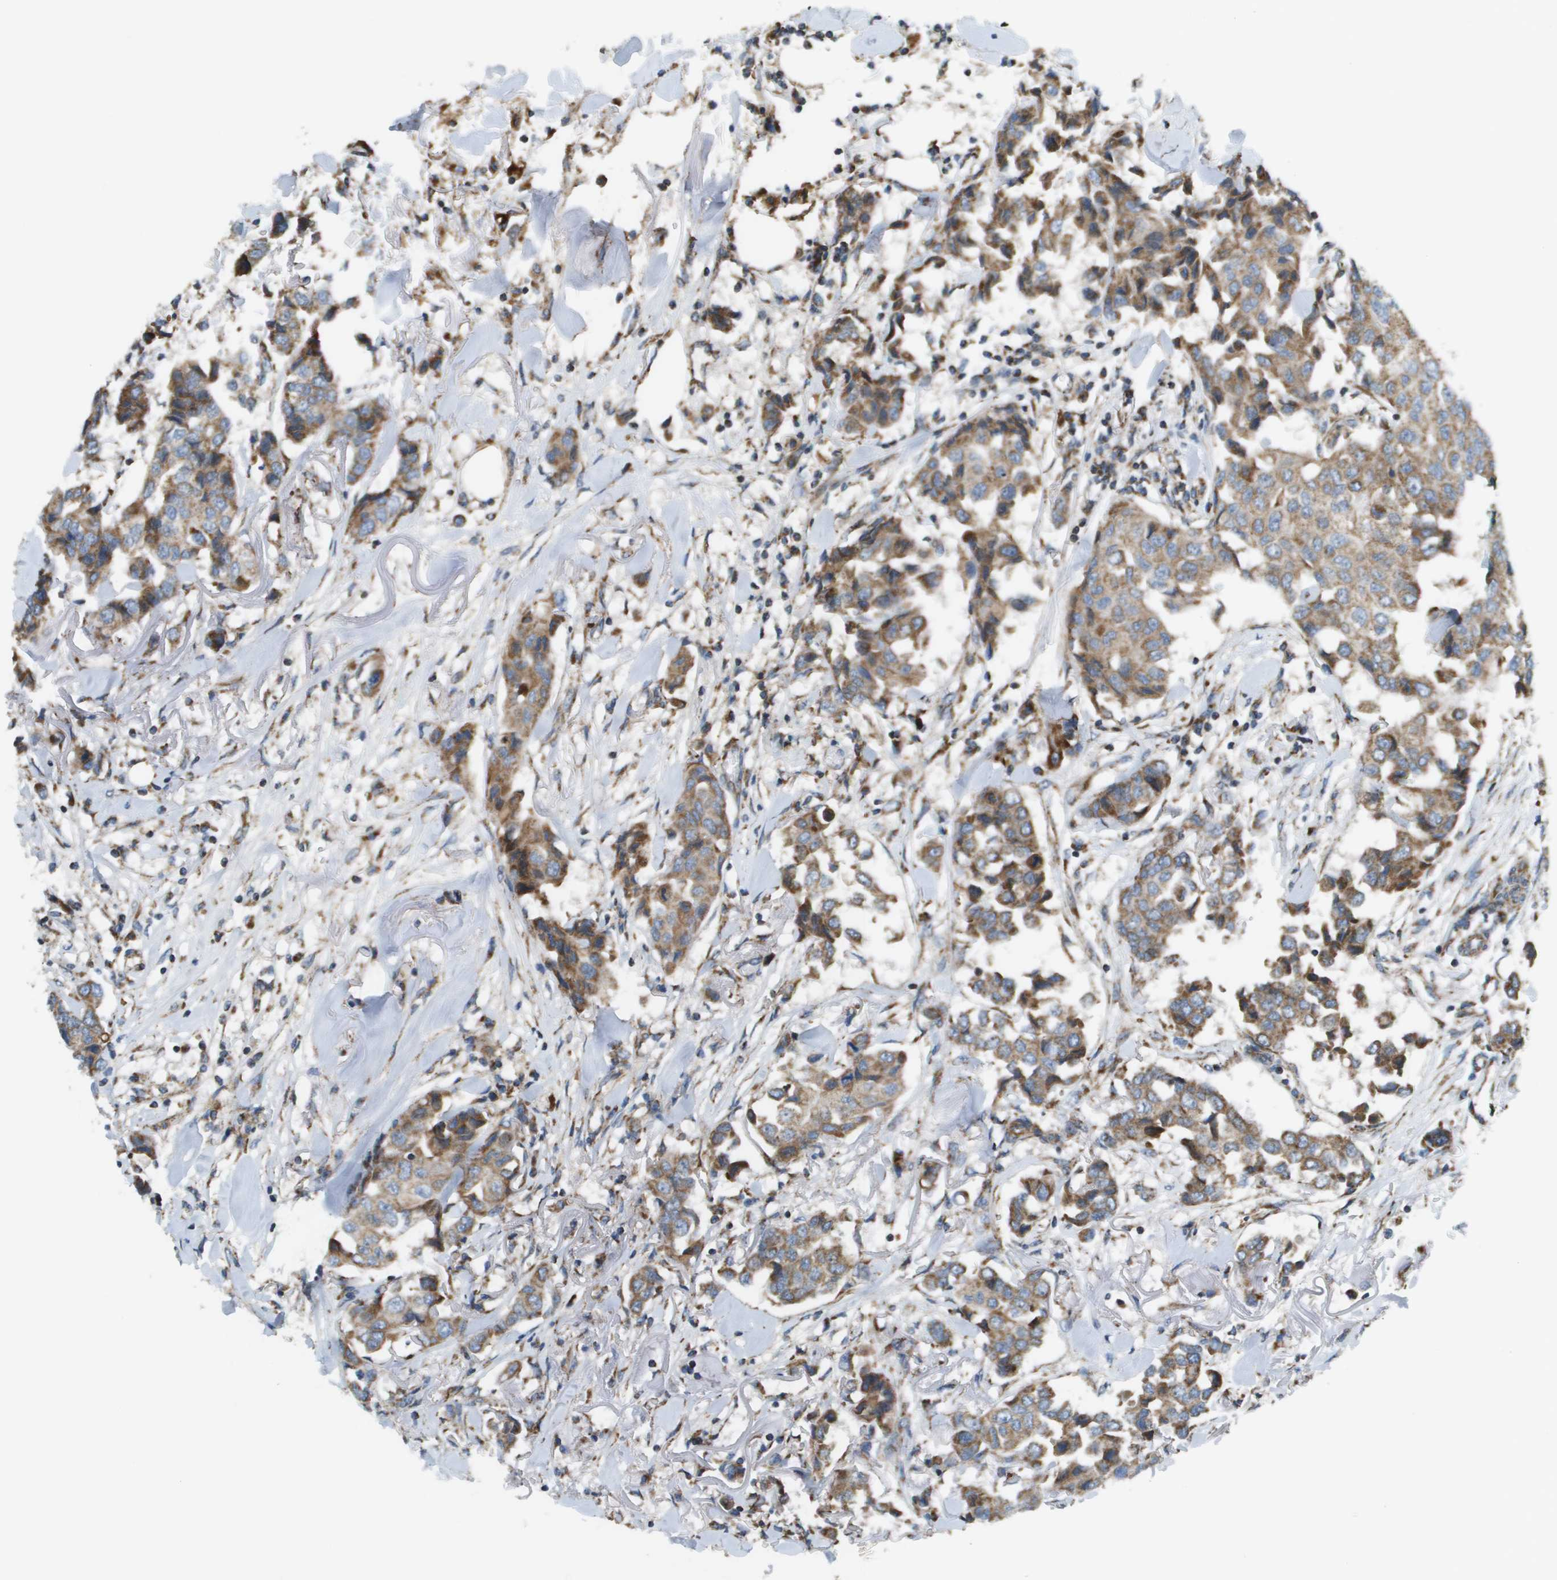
{"staining": {"intensity": "moderate", "quantity": ">75%", "location": "cytoplasmic/membranous"}, "tissue": "breast cancer", "cell_type": "Tumor cells", "image_type": "cancer", "snomed": [{"axis": "morphology", "description": "Duct carcinoma"}, {"axis": "topography", "description": "Breast"}], "caption": "High-magnification brightfield microscopy of breast infiltrating ductal carcinoma stained with DAB (3,3'-diaminobenzidine) (brown) and counterstained with hematoxylin (blue). tumor cells exhibit moderate cytoplasmic/membranous expression is identified in approximately>75% of cells.", "gene": "NRK", "patient": {"sex": "female", "age": 80}}